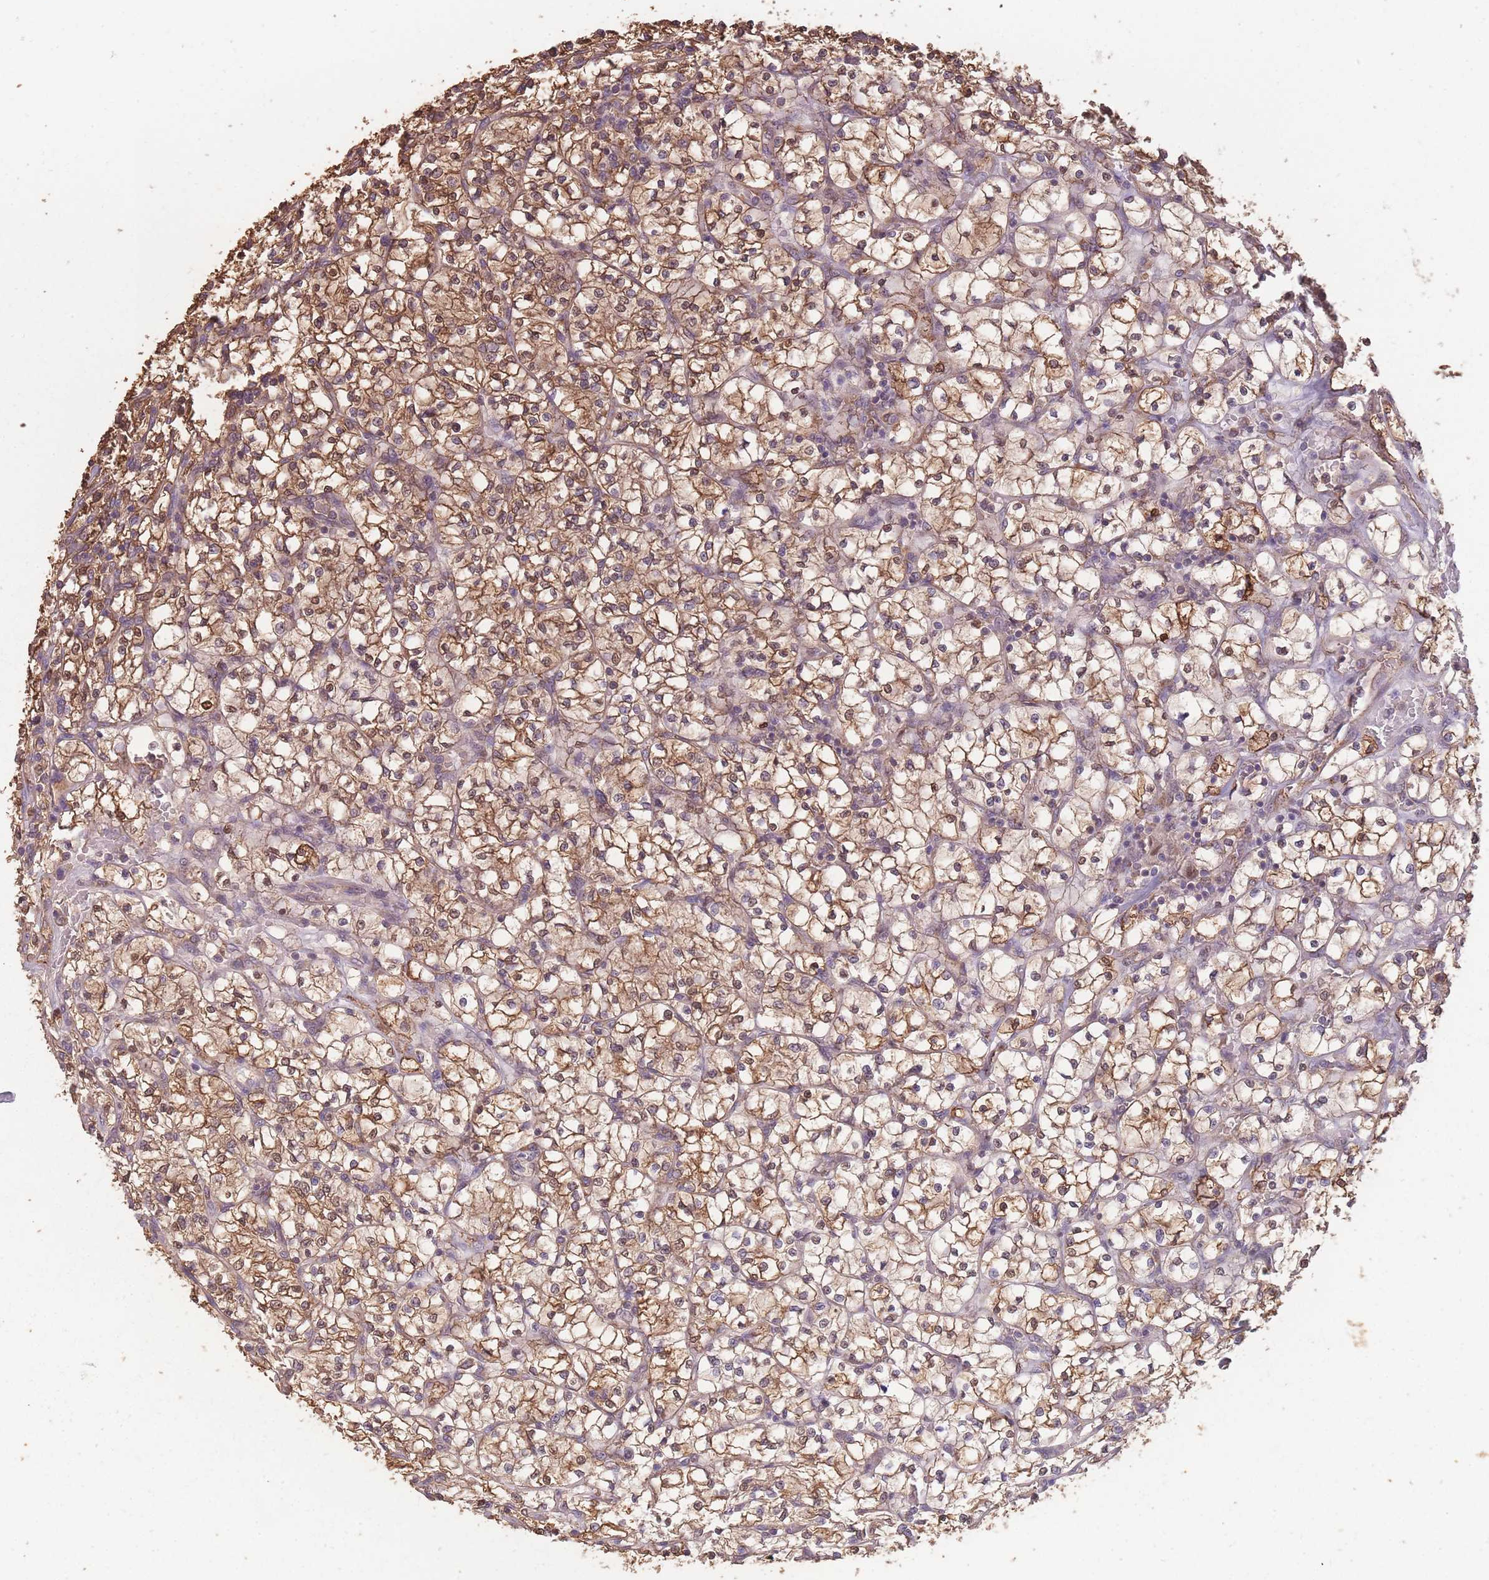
{"staining": {"intensity": "moderate", "quantity": ">75%", "location": "cytoplasmic/membranous,nuclear"}, "tissue": "renal cancer", "cell_type": "Tumor cells", "image_type": "cancer", "snomed": [{"axis": "morphology", "description": "Adenocarcinoma, NOS"}, {"axis": "topography", "description": "Kidney"}], "caption": "Protein staining by immunohistochemistry exhibits moderate cytoplasmic/membranous and nuclear expression in about >75% of tumor cells in renal cancer. Nuclei are stained in blue.", "gene": "SANBR", "patient": {"sex": "female", "age": 64}}